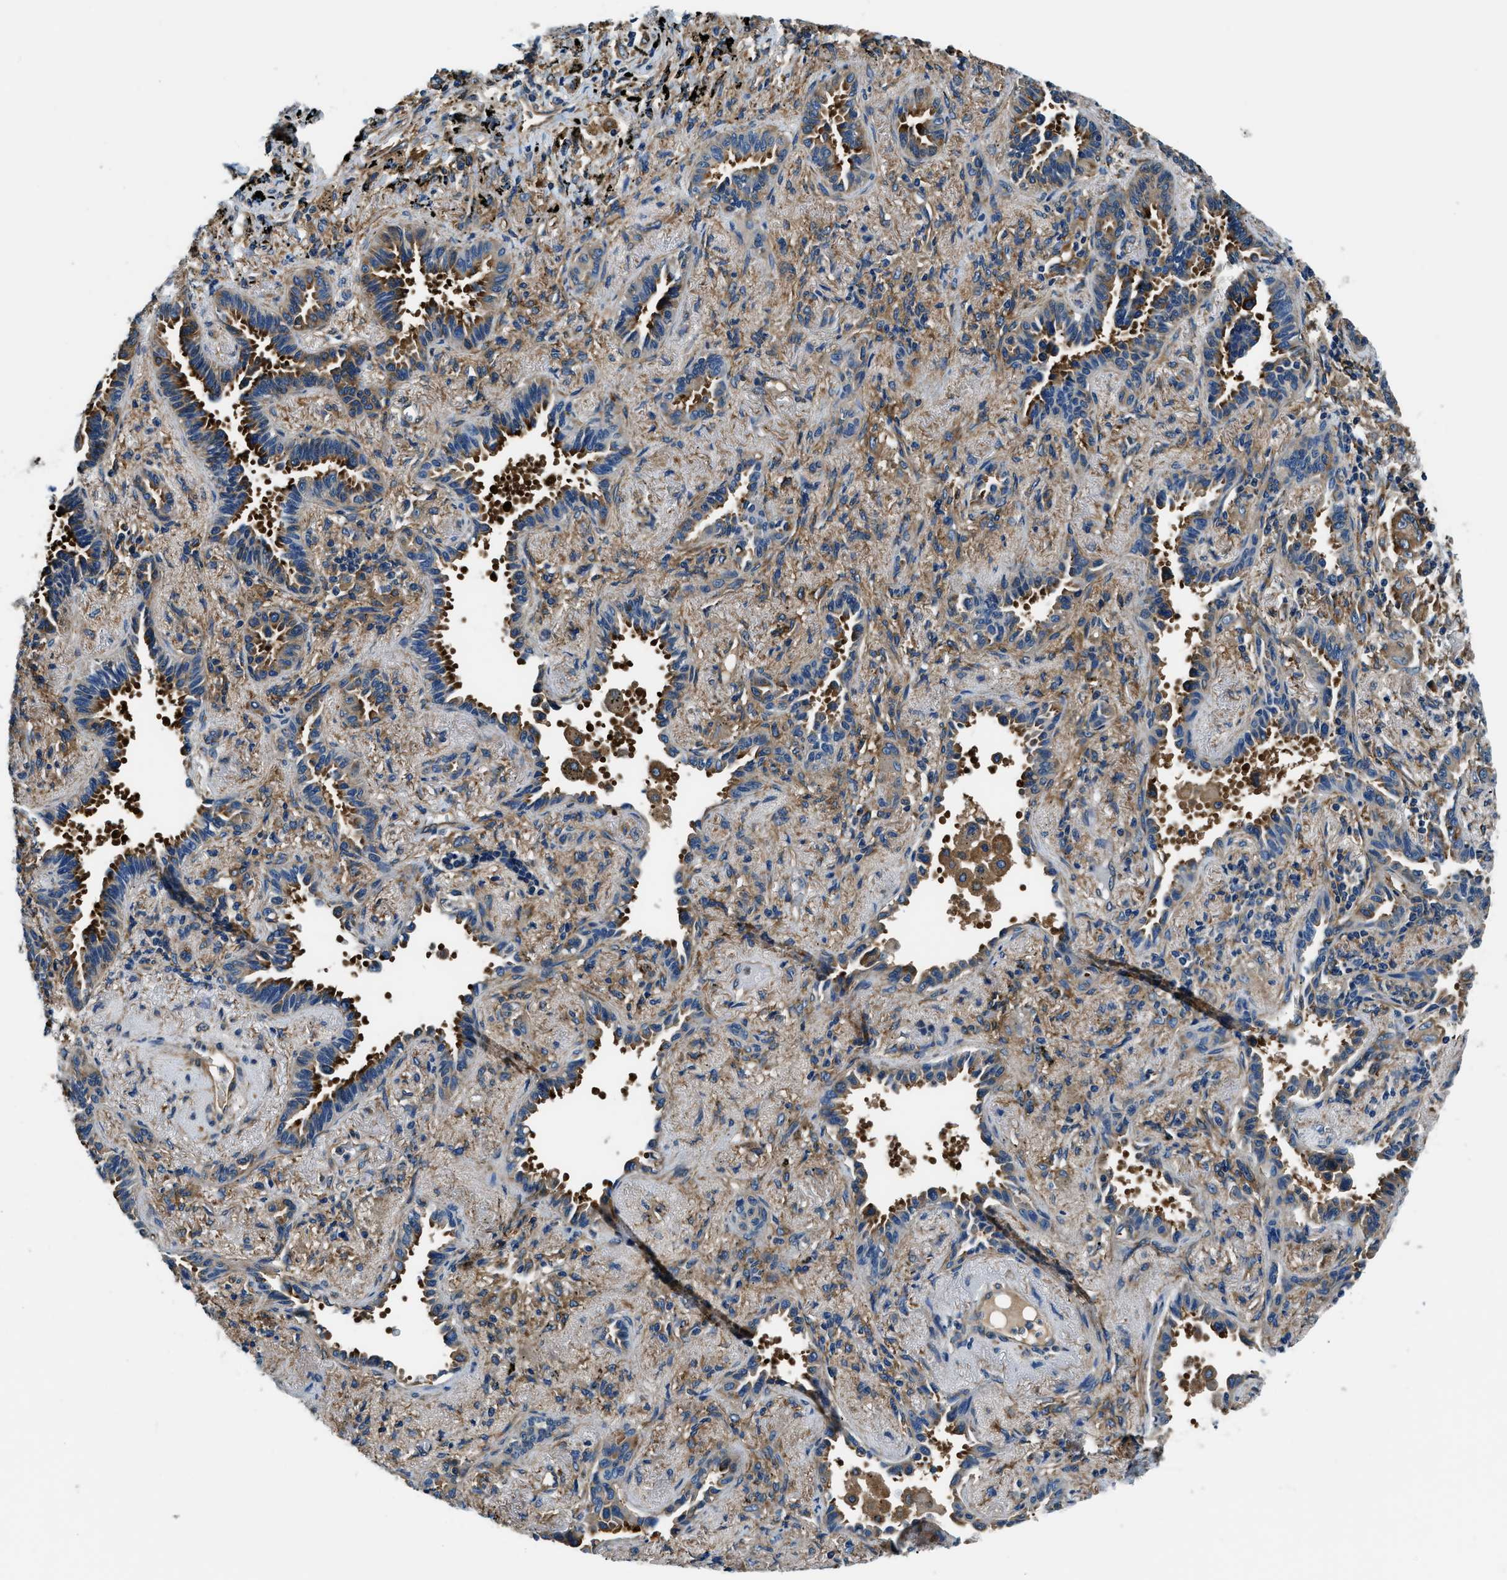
{"staining": {"intensity": "moderate", "quantity": ">75%", "location": "cytoplasmic/membranous"}, "tissue": "lung cancer", "cell_type": "Tumor cells", "image_type": "cancer", "snomed": [{"axis": "morphology", "description": "Adenocarcinoma, NOS"}, {"axis": "topography", "description": "Lung"}], "caption": "A histopathology image of adenocarcinoma (lung) stained for a protein shows moderate cytoplasmic/membranous brown staining in tumor cells.", "gene": "EEA1", "patient": {"sex": "male", "age": 59}}